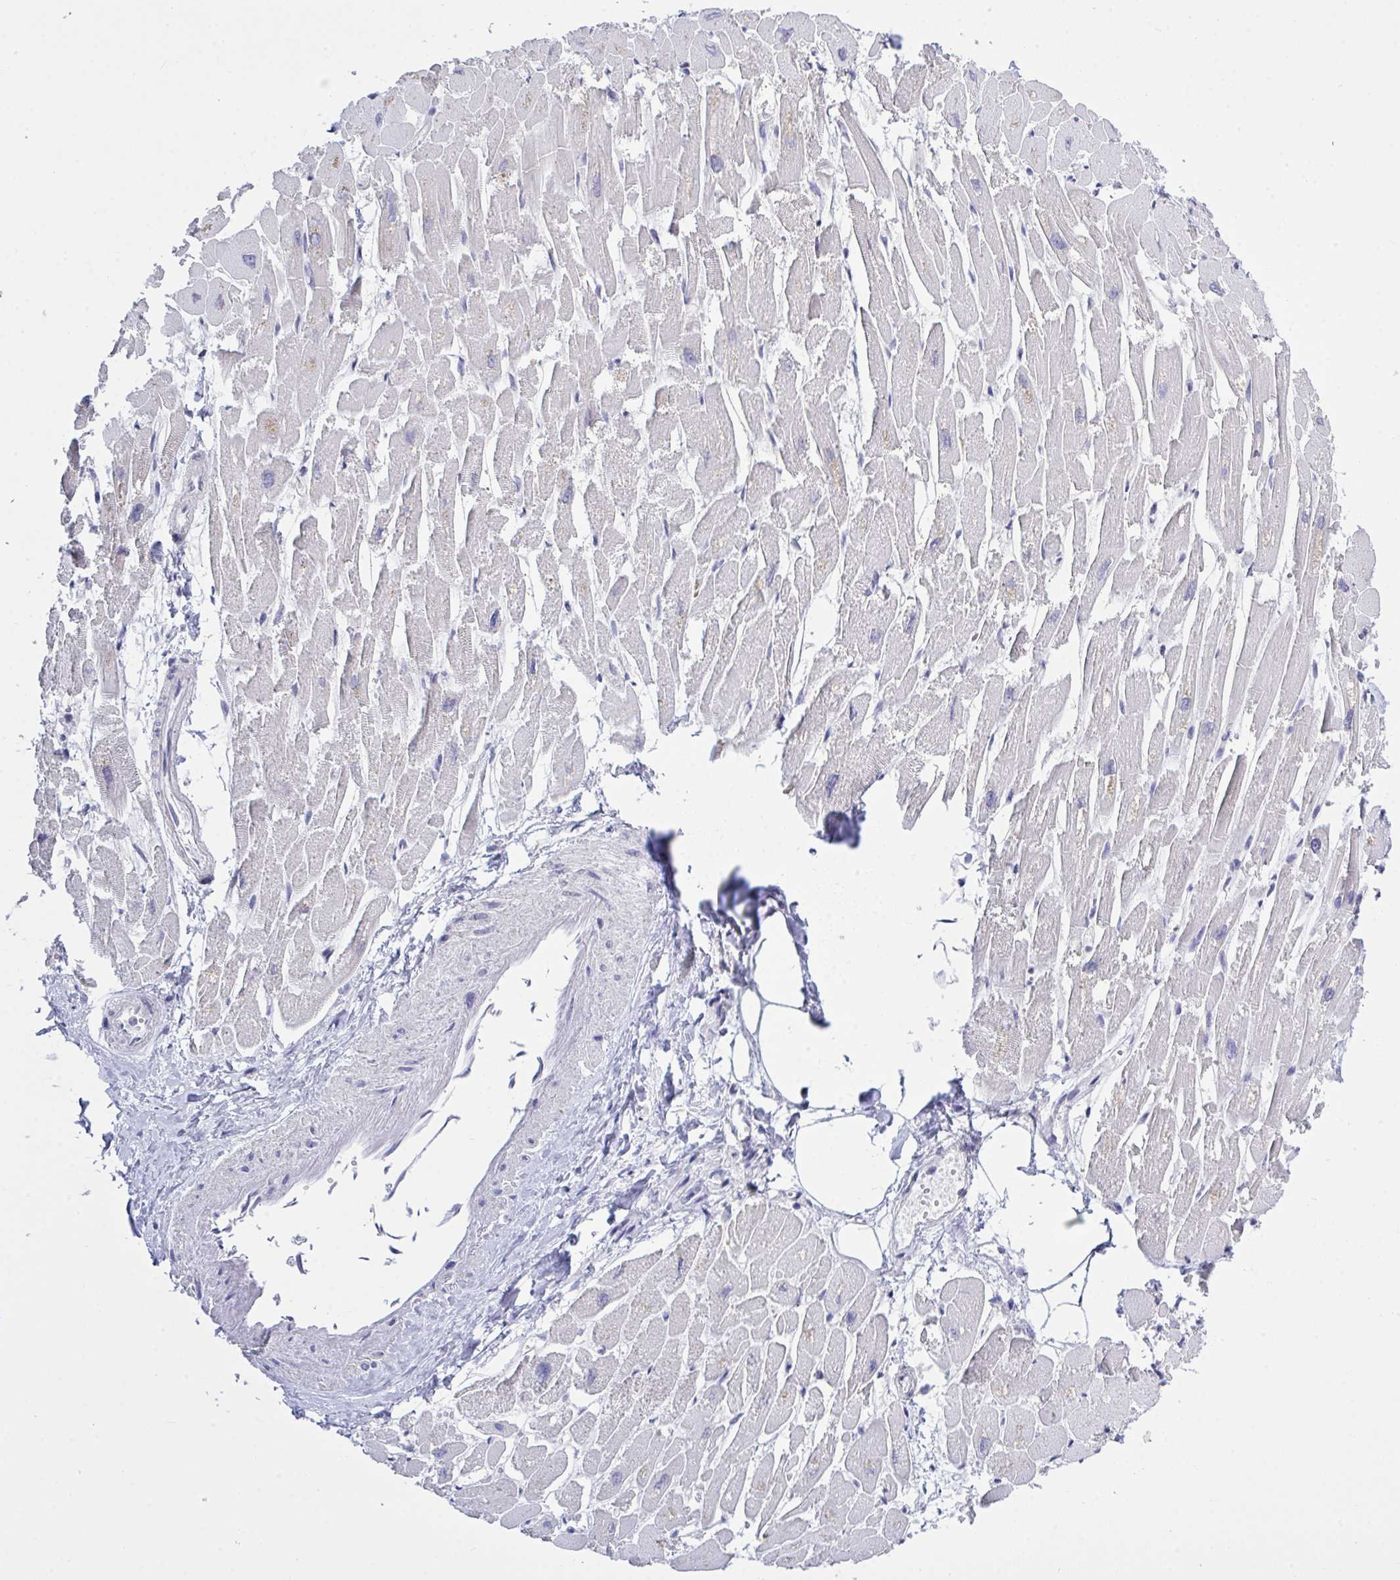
{"staining": {"intensity": "negative", "quantity": "none", "location": "none"}, "tissue": "heart muscle", "cell_type": "Cardiomyocytes", "image_type": "normal", "snomed": [{"axis": "morphology", "description": "Normal tissue, NOS"}, {"axis": "topography", "description": "Heart"}], "caption": "This is an immunohistochemistry (IHC) photomicrograph of unremarkable heart muscle. There is no staining in cardiomyocytes.", "gene": "LRRC58", "patient": {"sex": "male", "age": 54}}